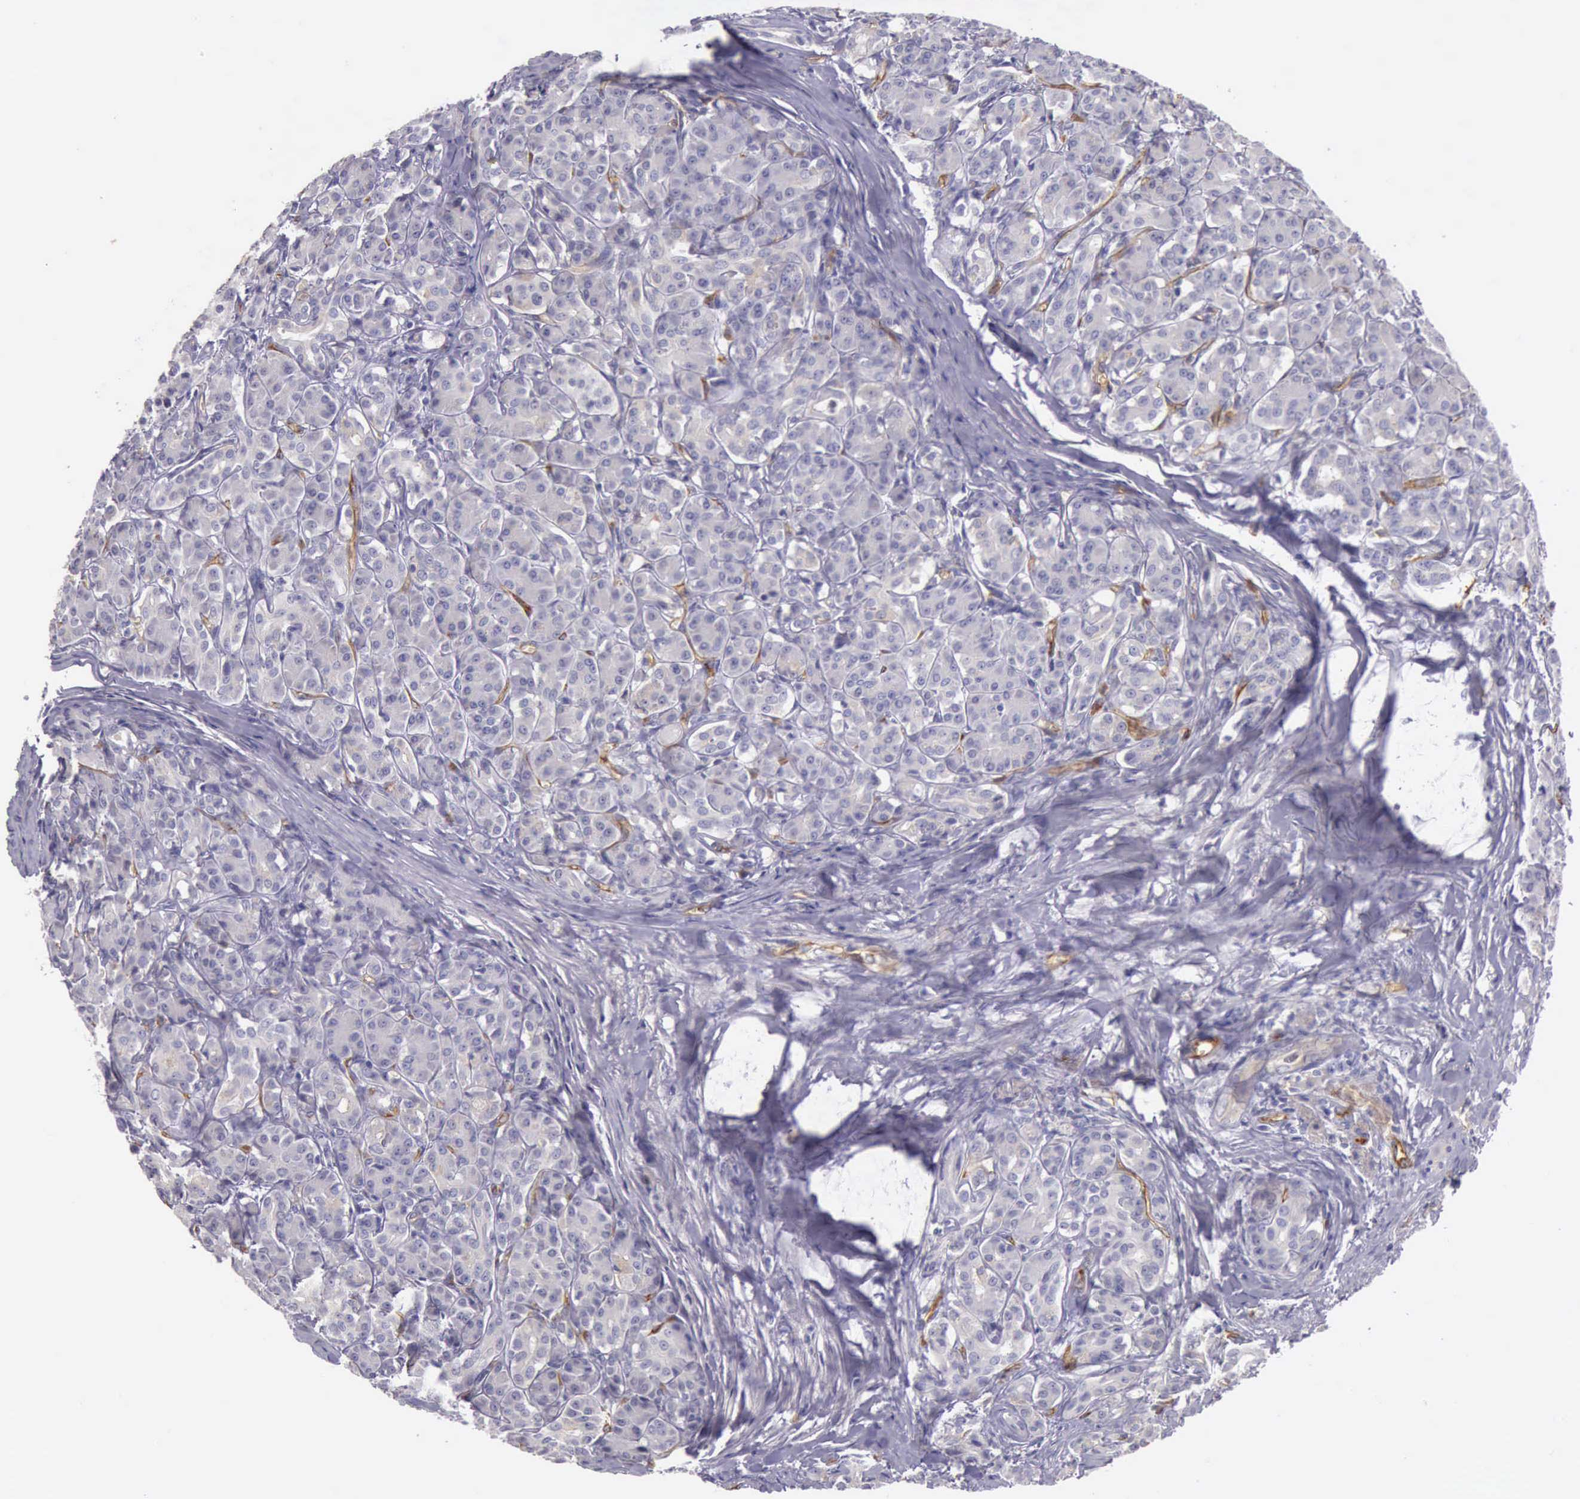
{"staining": {"intensity": "negative", "quantity": "none", "location": "none"}, "tissue": "pancreas", "cell_type": "Exocrine glandular cells", "image_type": "normal", "snomed": [{"axis": "morphology", "description": "Normal tissue, NOS"}, {"axis": "topography", "description": "Lymph node"}, {"axis": "topography", "description": "Pancreas"}], "caption": "Exocrine glandular cells are negative for brown protein staining in benign pancreas. (IHC, brightfield microscopy, high magnification).", "gene": "TCEANC", "patient": {"sex": "male", "age": 59}}